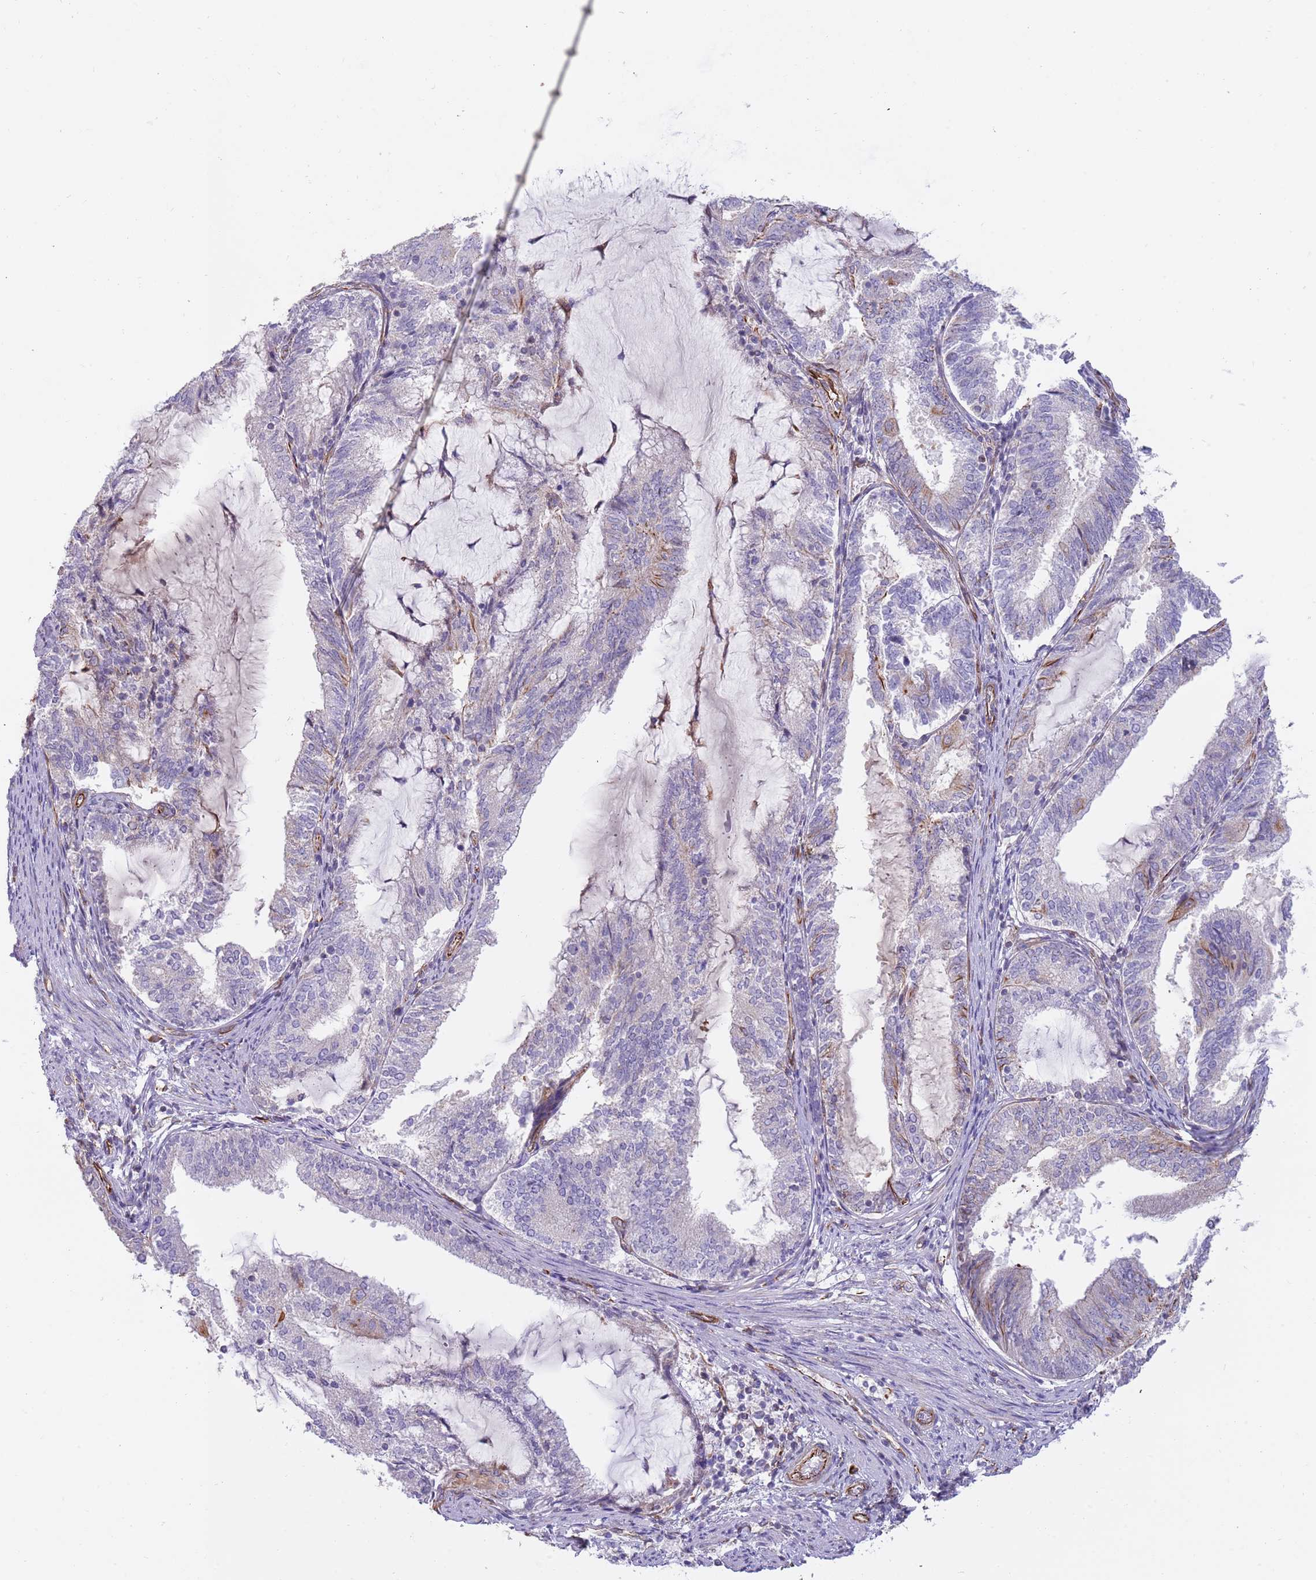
{"staining": {"intensity": "weak", "quantity": "<25%", "location": "cytoplasmic/membranous"}, "tissue": "endometrial cancer", "cell_type": "Tumor cells", "image_type": "cancer", "snomed": [{"axis": "morphology", "description": "Adenocarcinoma, NOS"}, {"axis": "topography", "description": "Endometrium"}], "caption": "DAB immunohistochemical staining of endometrial cancer (adenocarcinoma) displays no significant staining in tumor cells.", "gene": "MOGAT1", "patient": {"sex": "female", "age": 81}}